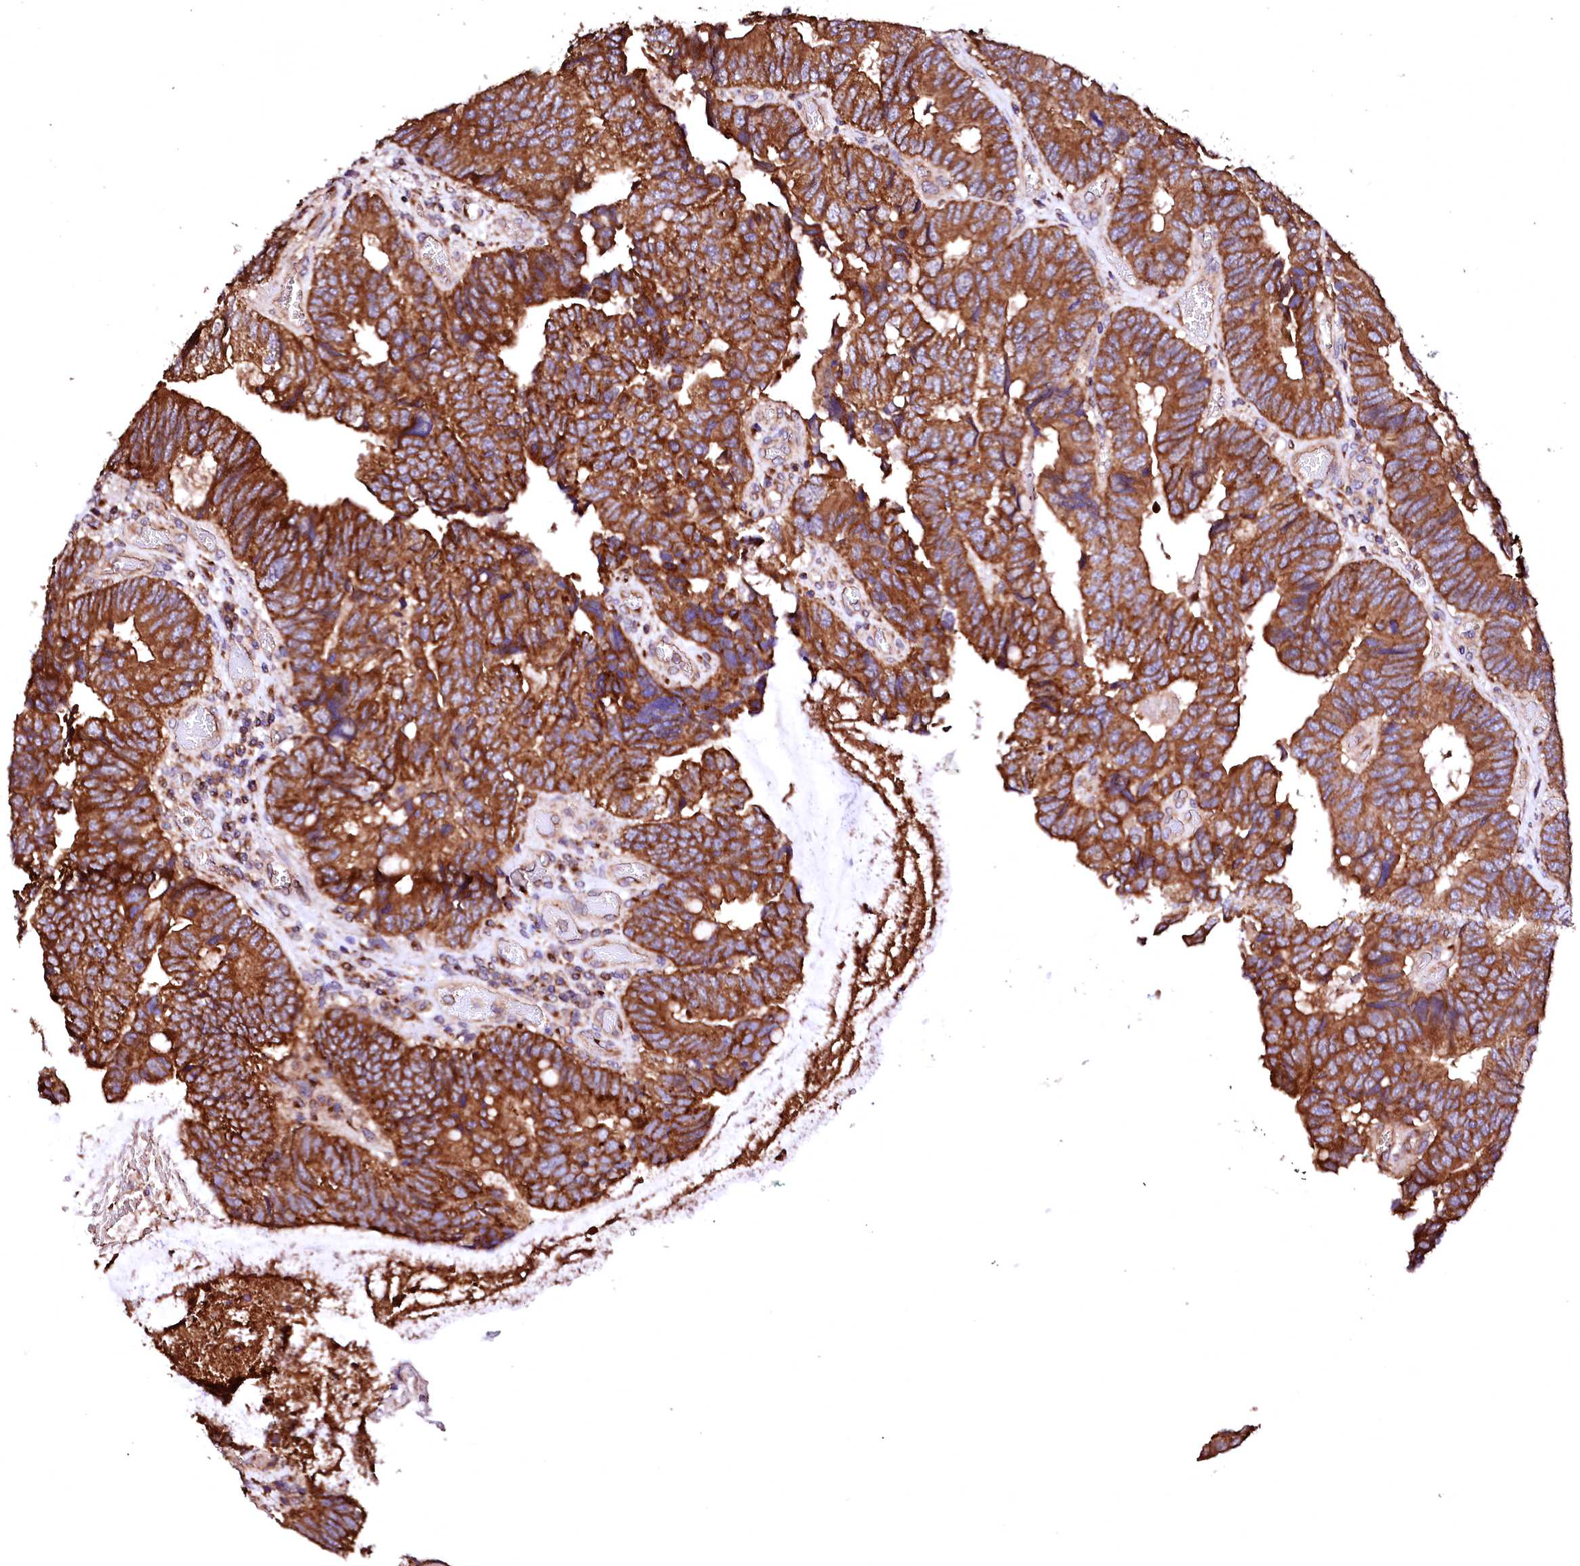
{"staining": {"intensity": "strong", "quantity": ">75%", "location": "cytoplasmic/membranous"}, "tissue": "colorectal cancer", "cell_type": "Tumor cells", "image_type": "cancer", "snomed": [{"axis": "morphology", "description": "Adenocarcinoma, NOS"}, {"axis": "topography", "description": "Colon"}], "caption": "A brown stain shows strong cytoplasmic/membranous positivity of a protein in adenocarcinoma (colorectal) tumor cells.", "gene": "ST3GAL1", "patient": {"sex": "female", "age": 67}}